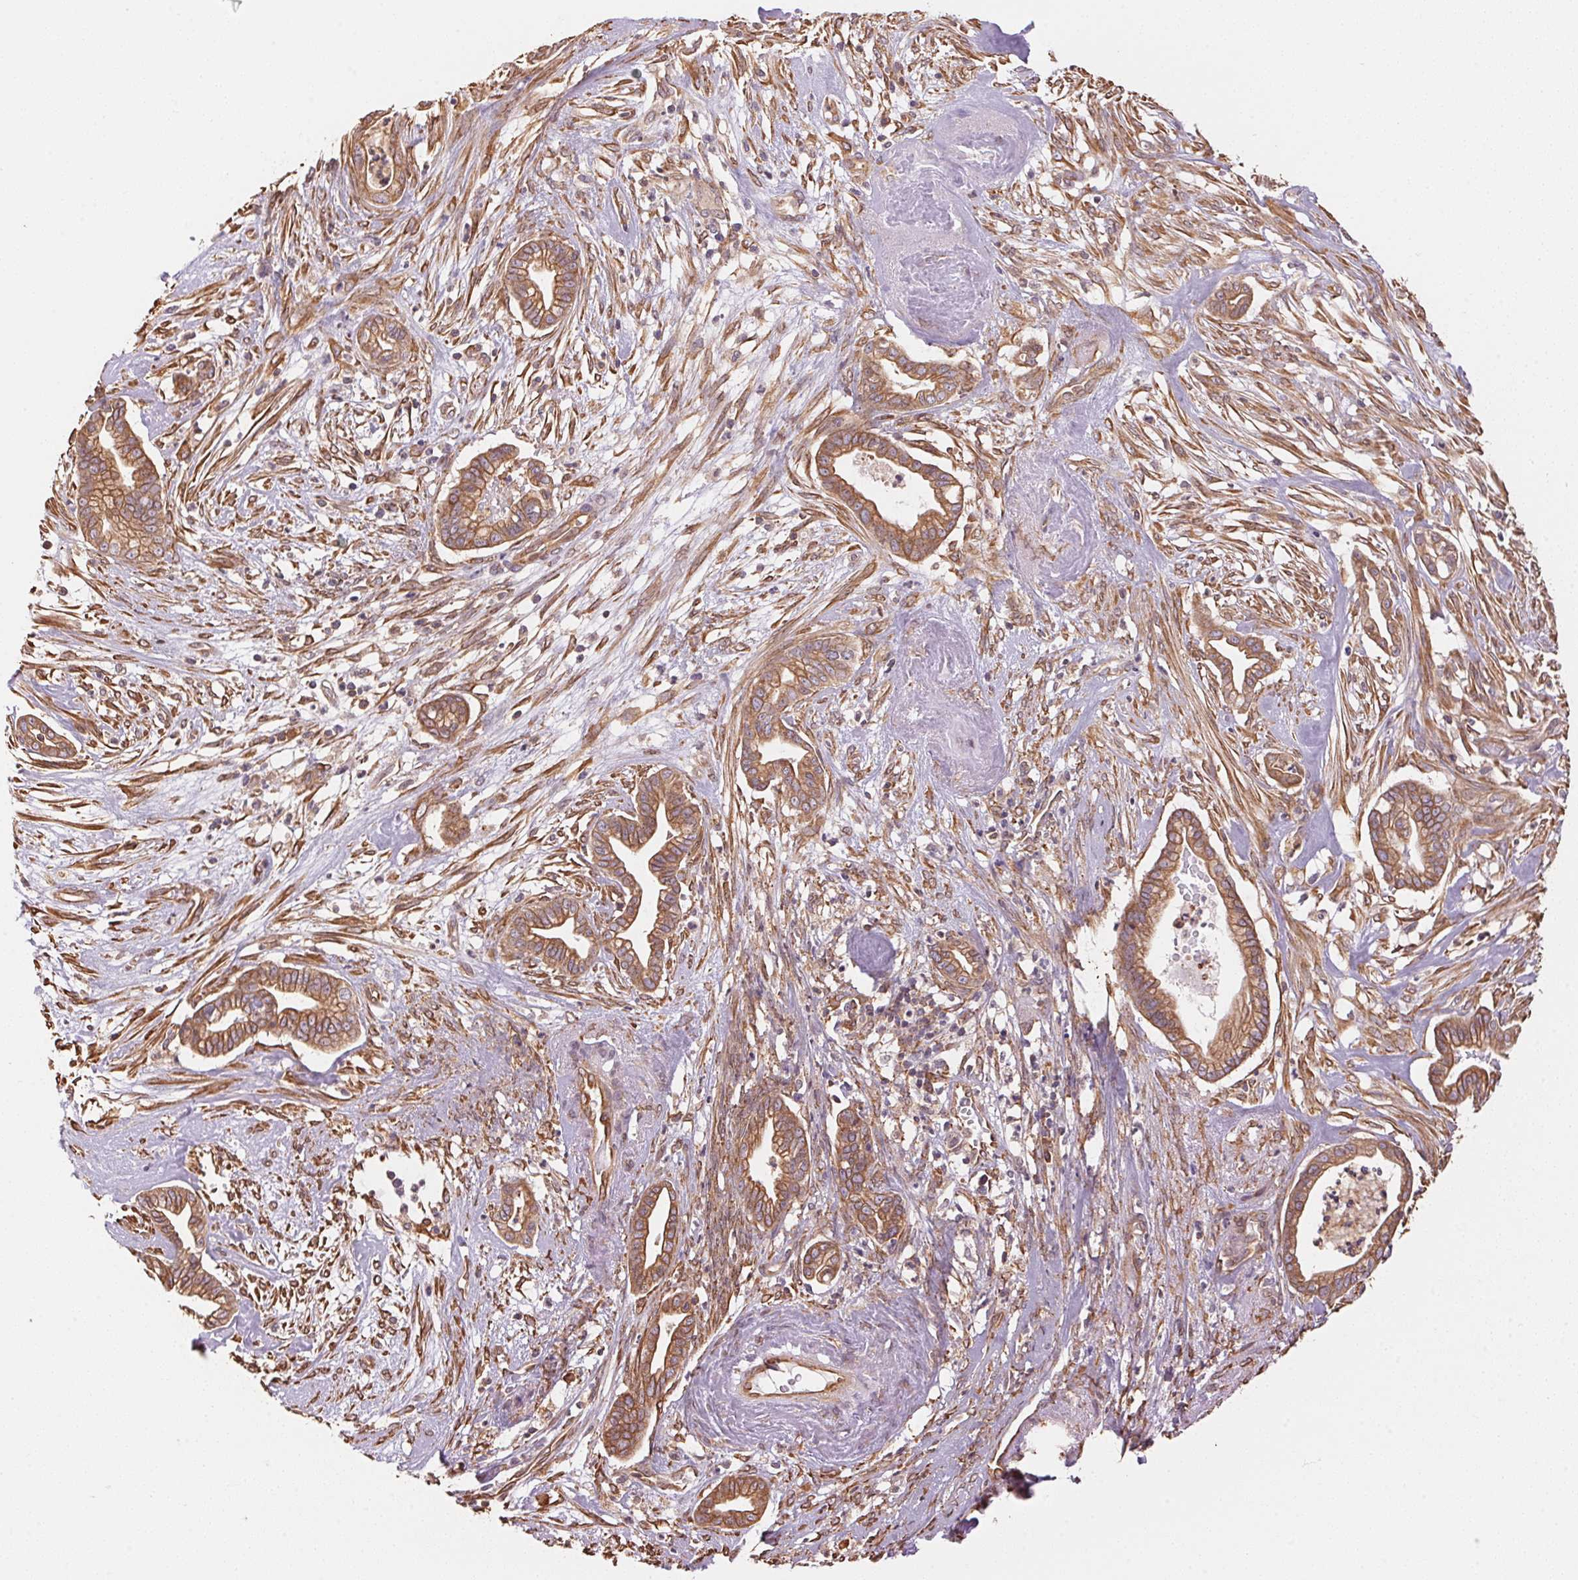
{"staining": {"intensity": "moderate", "quantity": ">75%", "location": "cytoplasmic/membranous"}, "tissue": "cervical cancer", "cell_type": "Tumor cells", "image_type": "cancer", "snomed": [{"axis": "morphology", "description": "Adenocarcinoma, NOS"}, {"axis": "topography", "description": "Cervix"}], "caption": "Immunohistochemistry (IHC) photomicrograph of neoplastic tissue: cervical cancer (adenocarcinoma) stained using immunohistochemistry (IHC) exhibits medium levels of moderate protein expression localized specifically in the cytoplasmic/membranous of tumor cells, appearing as a cytoplasmic/membranous brown color.", "gene": "C6orf163", "patient": {"sex": "female", "age": 62}}